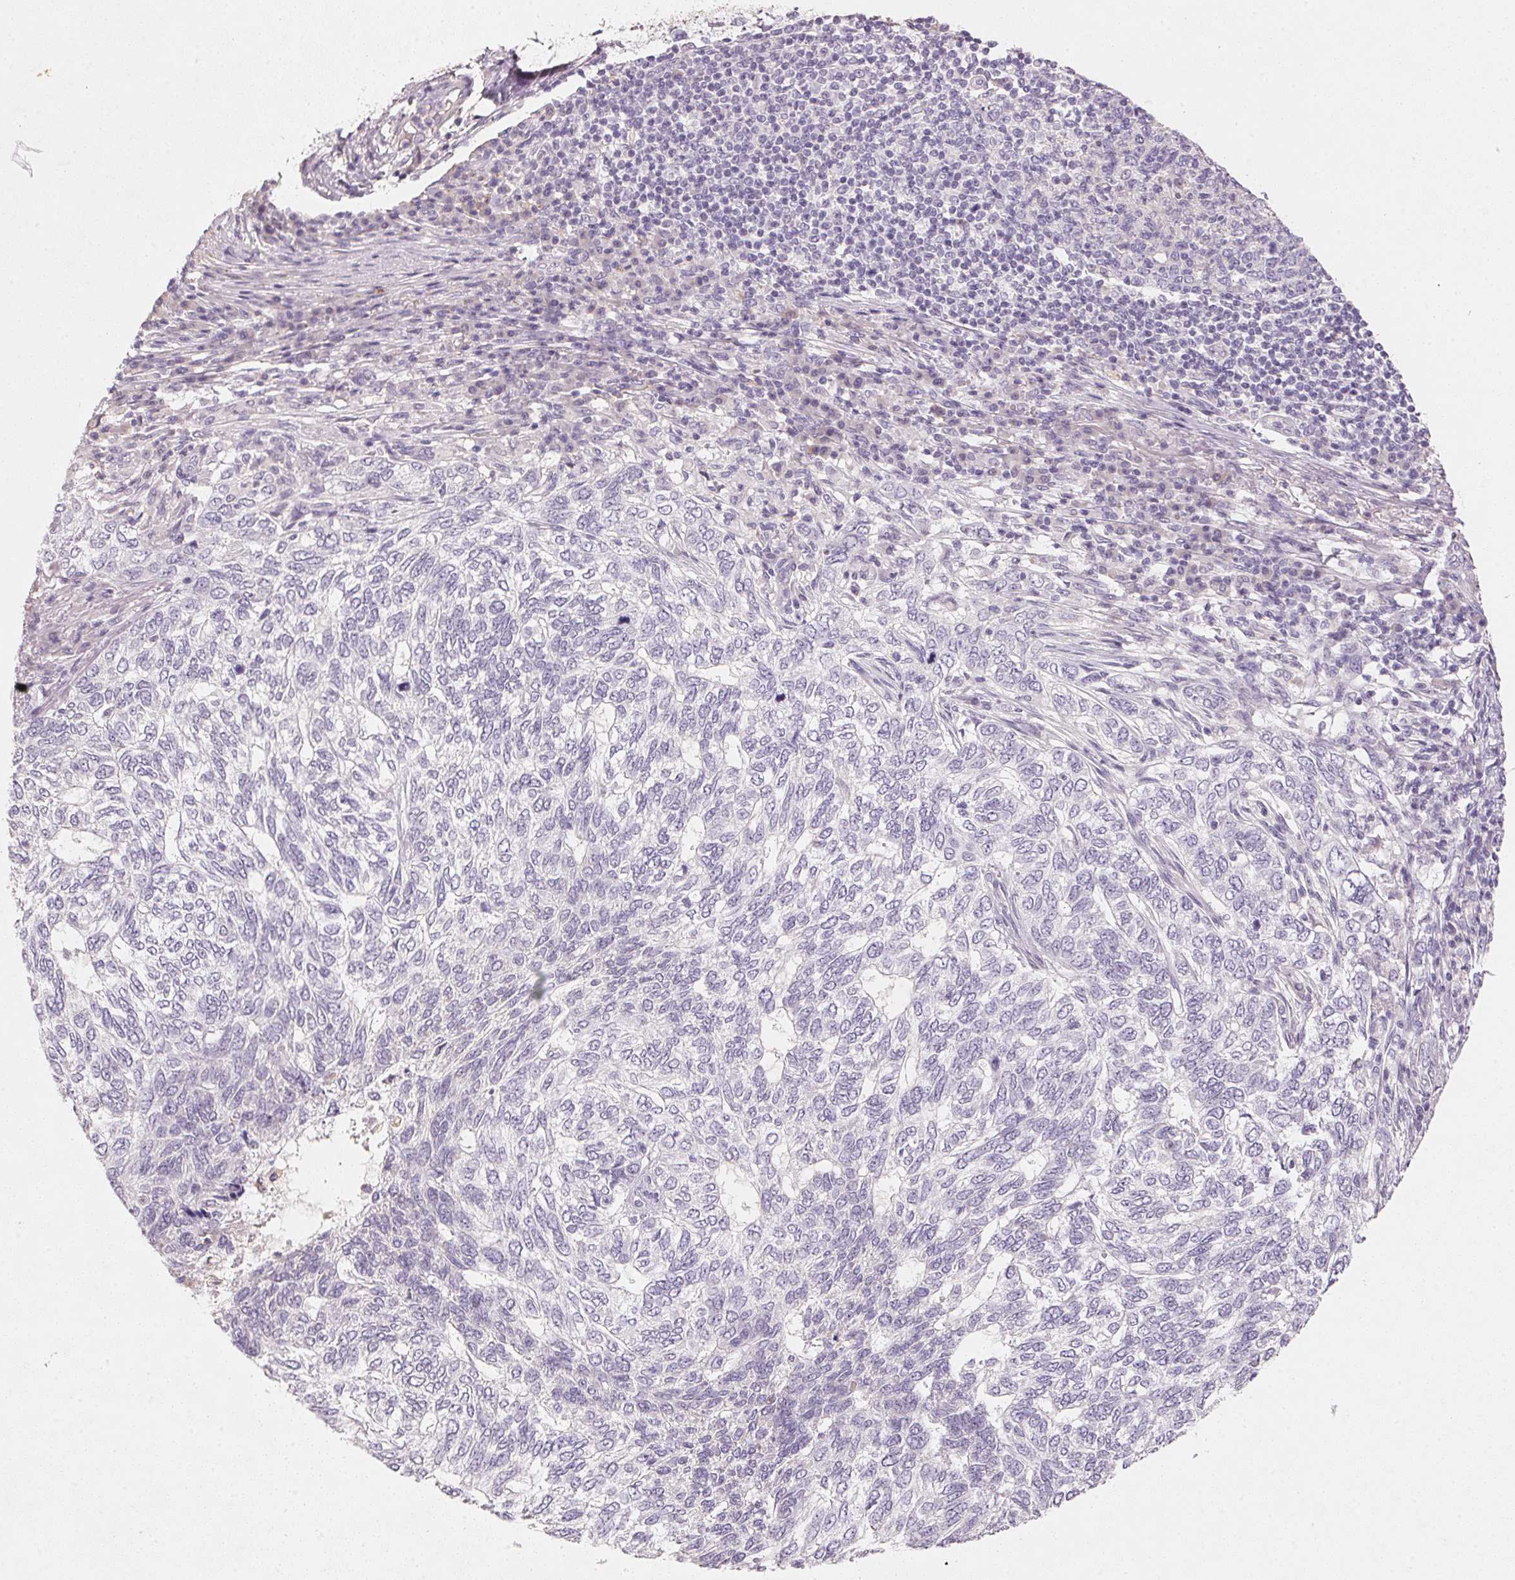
{"staining": {"intensity": "negative", "quantity": "none", "location": "none"}, "tissue": "skin cancer", "cell_type": "Tumor cells", "image_type": "cancer", "snomed": [{"axis": "morphology", "description": "Basal cell carcinoma"}, {"axis": "topography", "description": "Skin"}], "caption": "Tumor cells show no significant expression in skin cancer (basal cell carcinoma).", "gene": "CXCL5", "patient": {"sex": "female", "age": 65}}